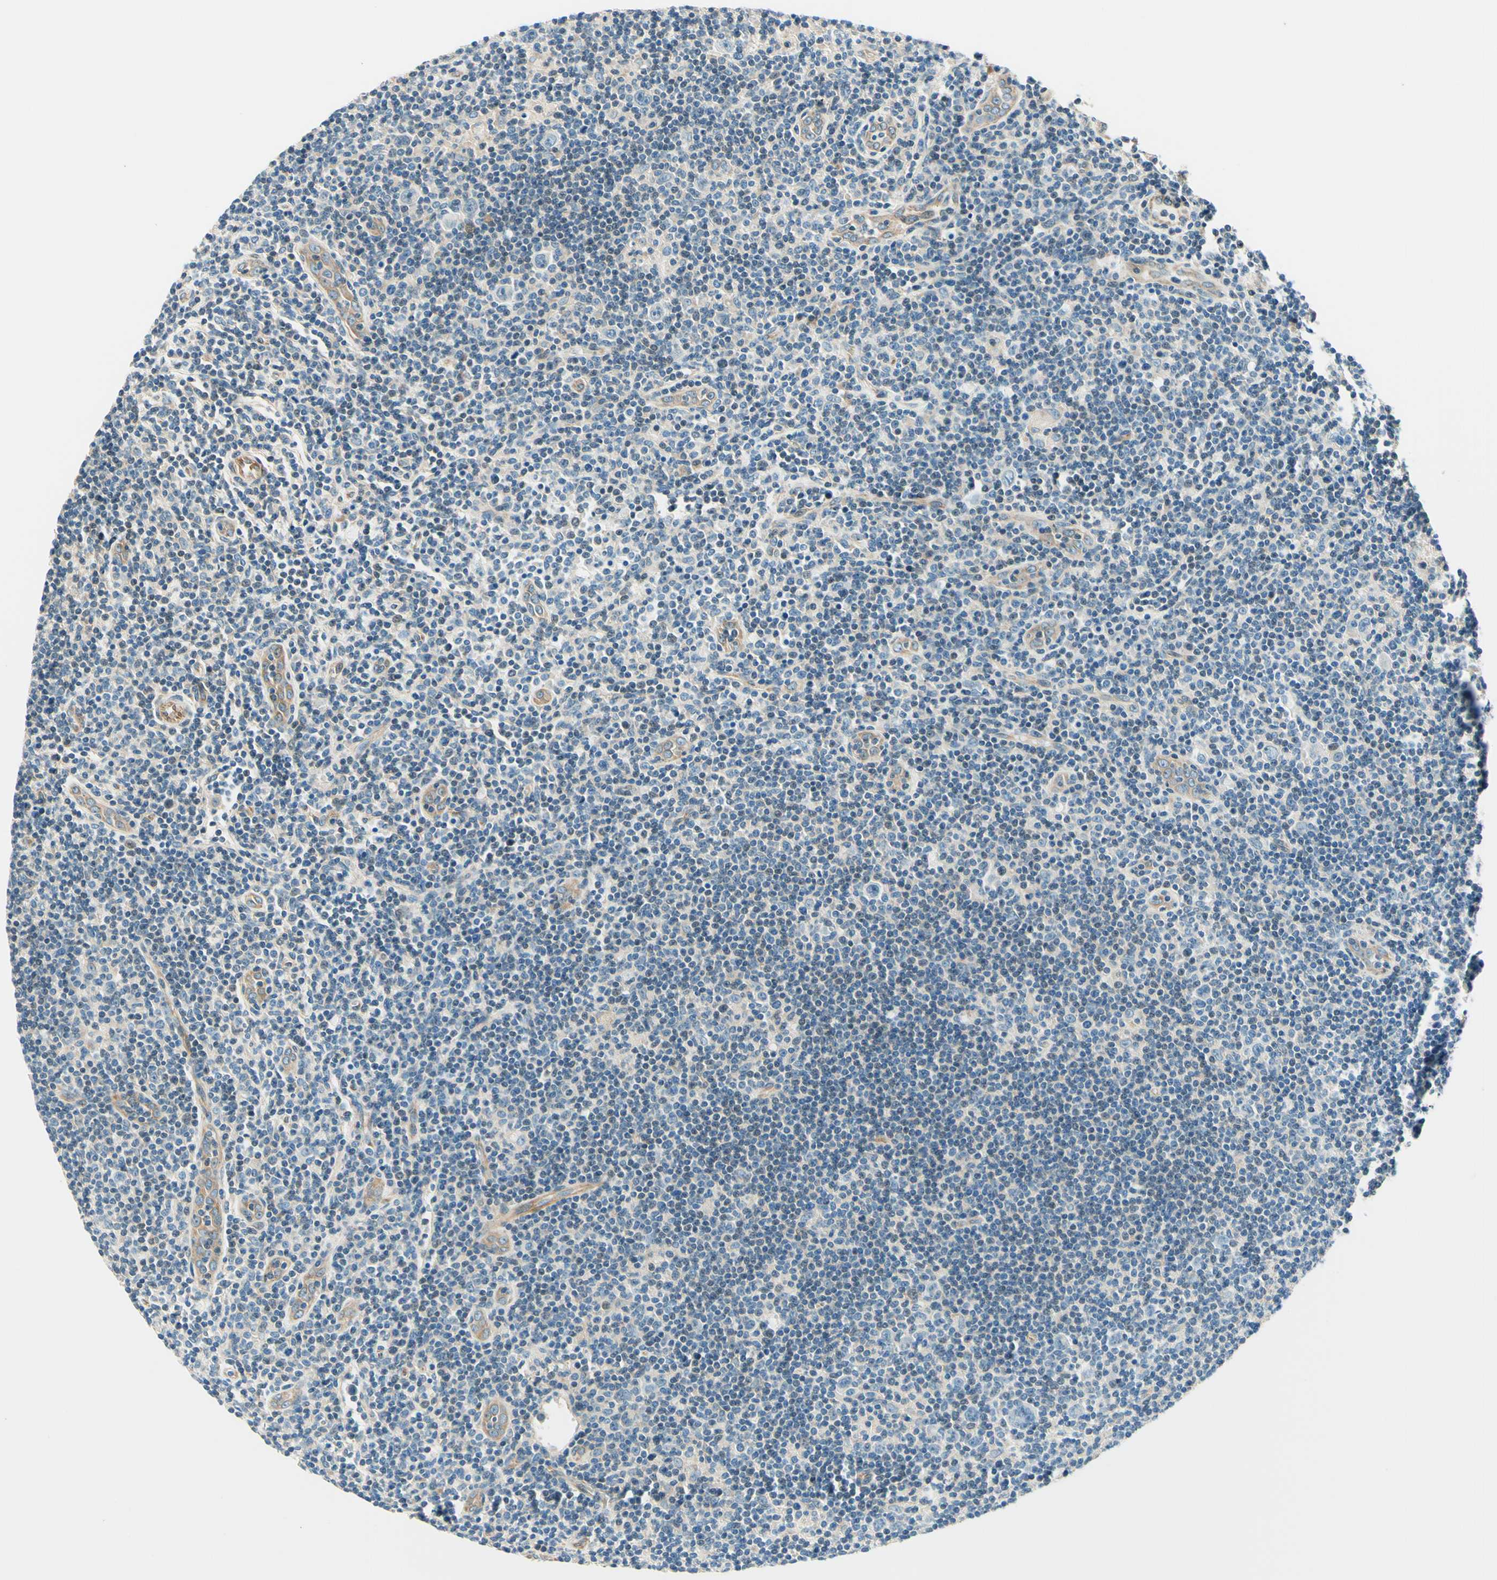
{"staining": {"intensity": "negative", "quantity": "none", "location": "none"}, "tissue": "lymphoma", "cell_type": "Tumor cells", "image_type": "cancer", "snomed": [{"axis": "morphology", "description": "Hodgkin's disease, NOS"}, {"axis": "topography", "description": "Lymph node"}], "caption": "This histopathology image is of lymphoma stained with IHC to label a protein in brown with the nuclei are counter-stained blue. There is no expression in tumor cells.", "gene": "TAOK2", "patient": {"sex": "female", "age": 57}}